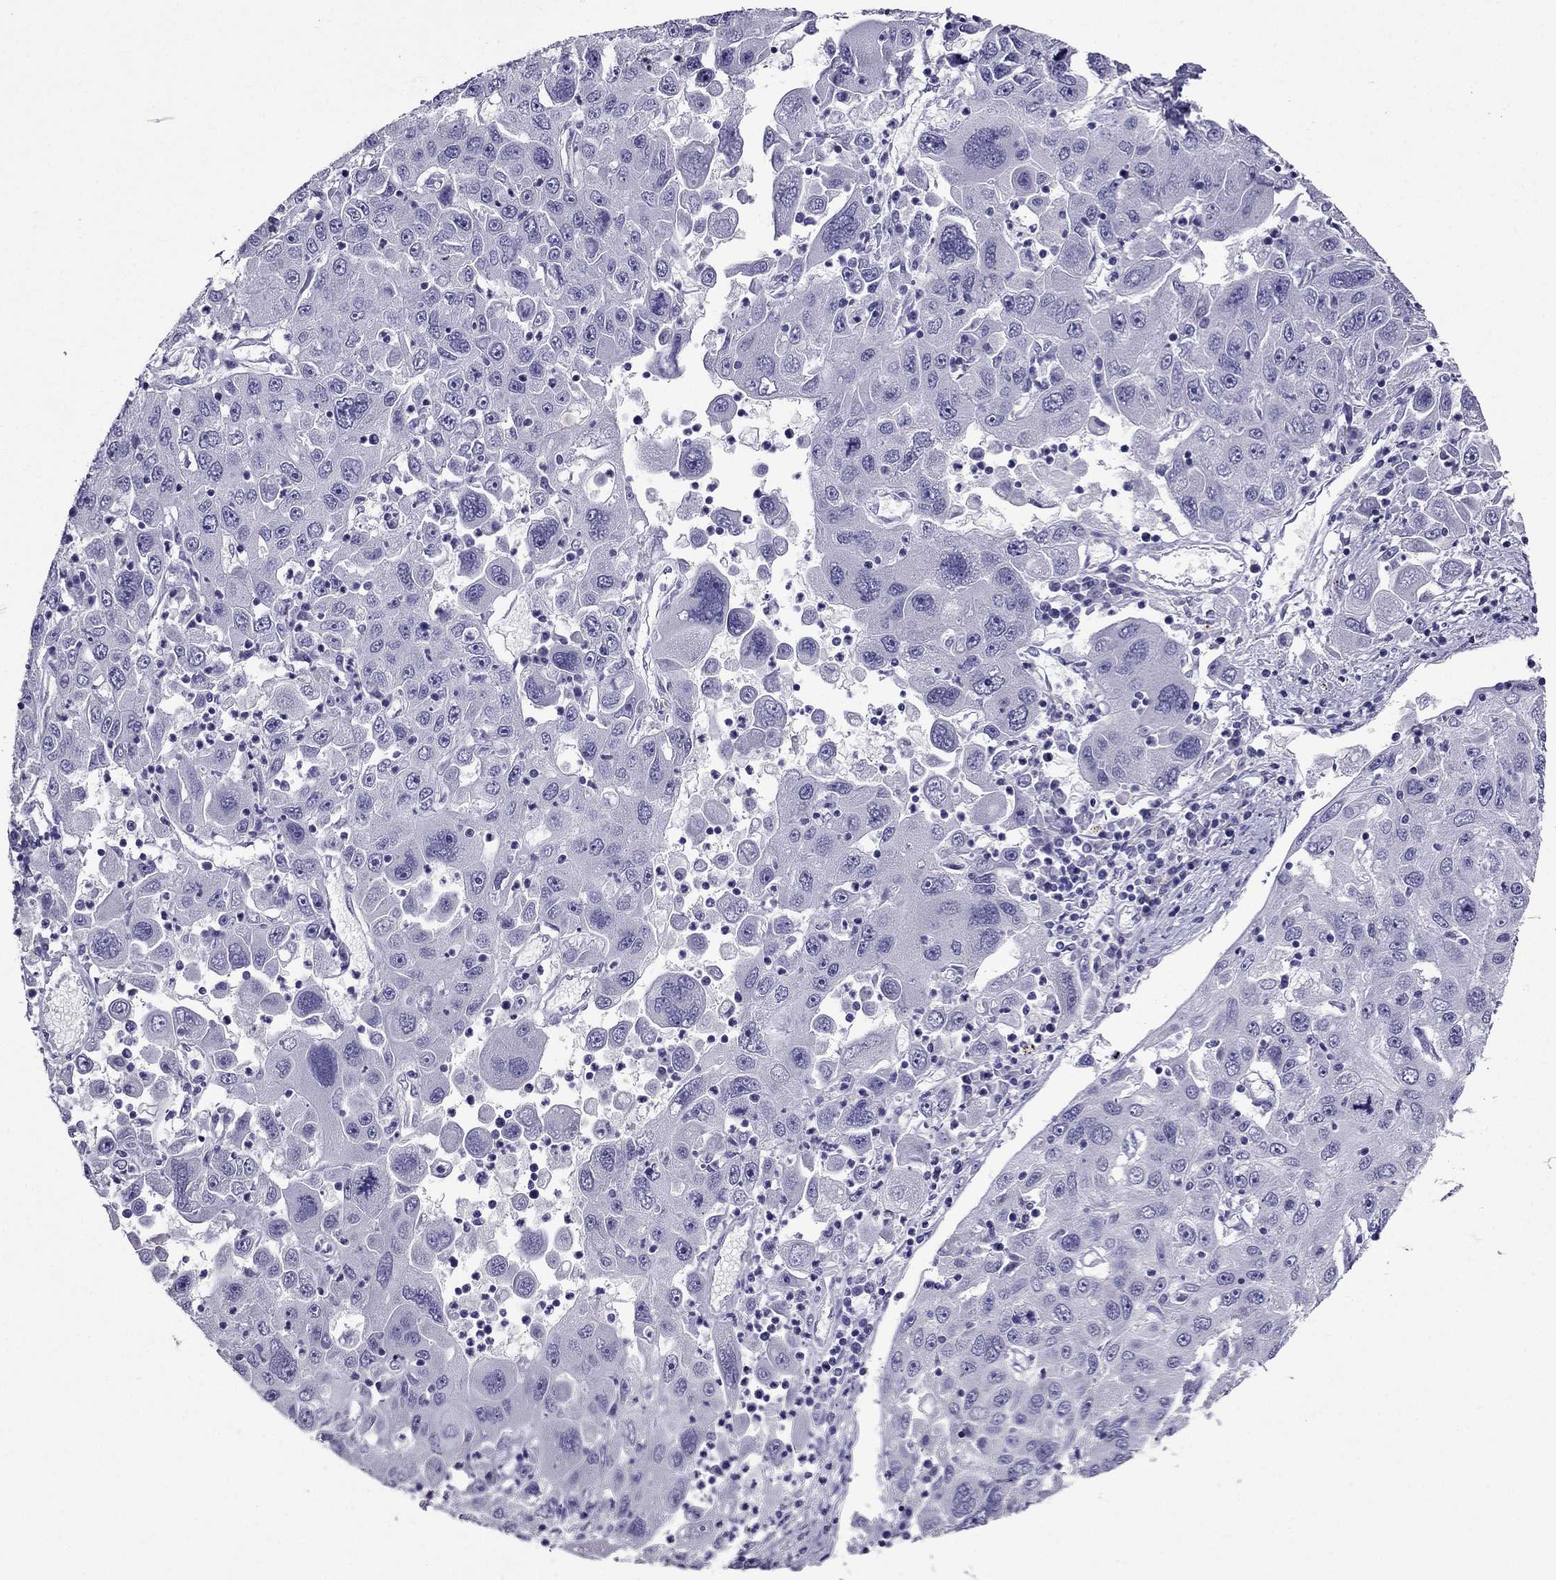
{"staining": {"intensity": "negative", "quantity": "none", "location": "none"}, "tissue": "stomach cancer", "cell_type": "Tumor cells", "image_type": "cancer", "snomed": [{"axis": "morphology", "description": "Adenocarcinoma, NOS"}, {"axis": "topography", "description": "Stomach"}], "caption": "The IHC histopathology image has no significant expression in tumor cells of stomach cancer tissue.", "gene": "ZNF541", "patient": {"sex": "male", "age": 56}}